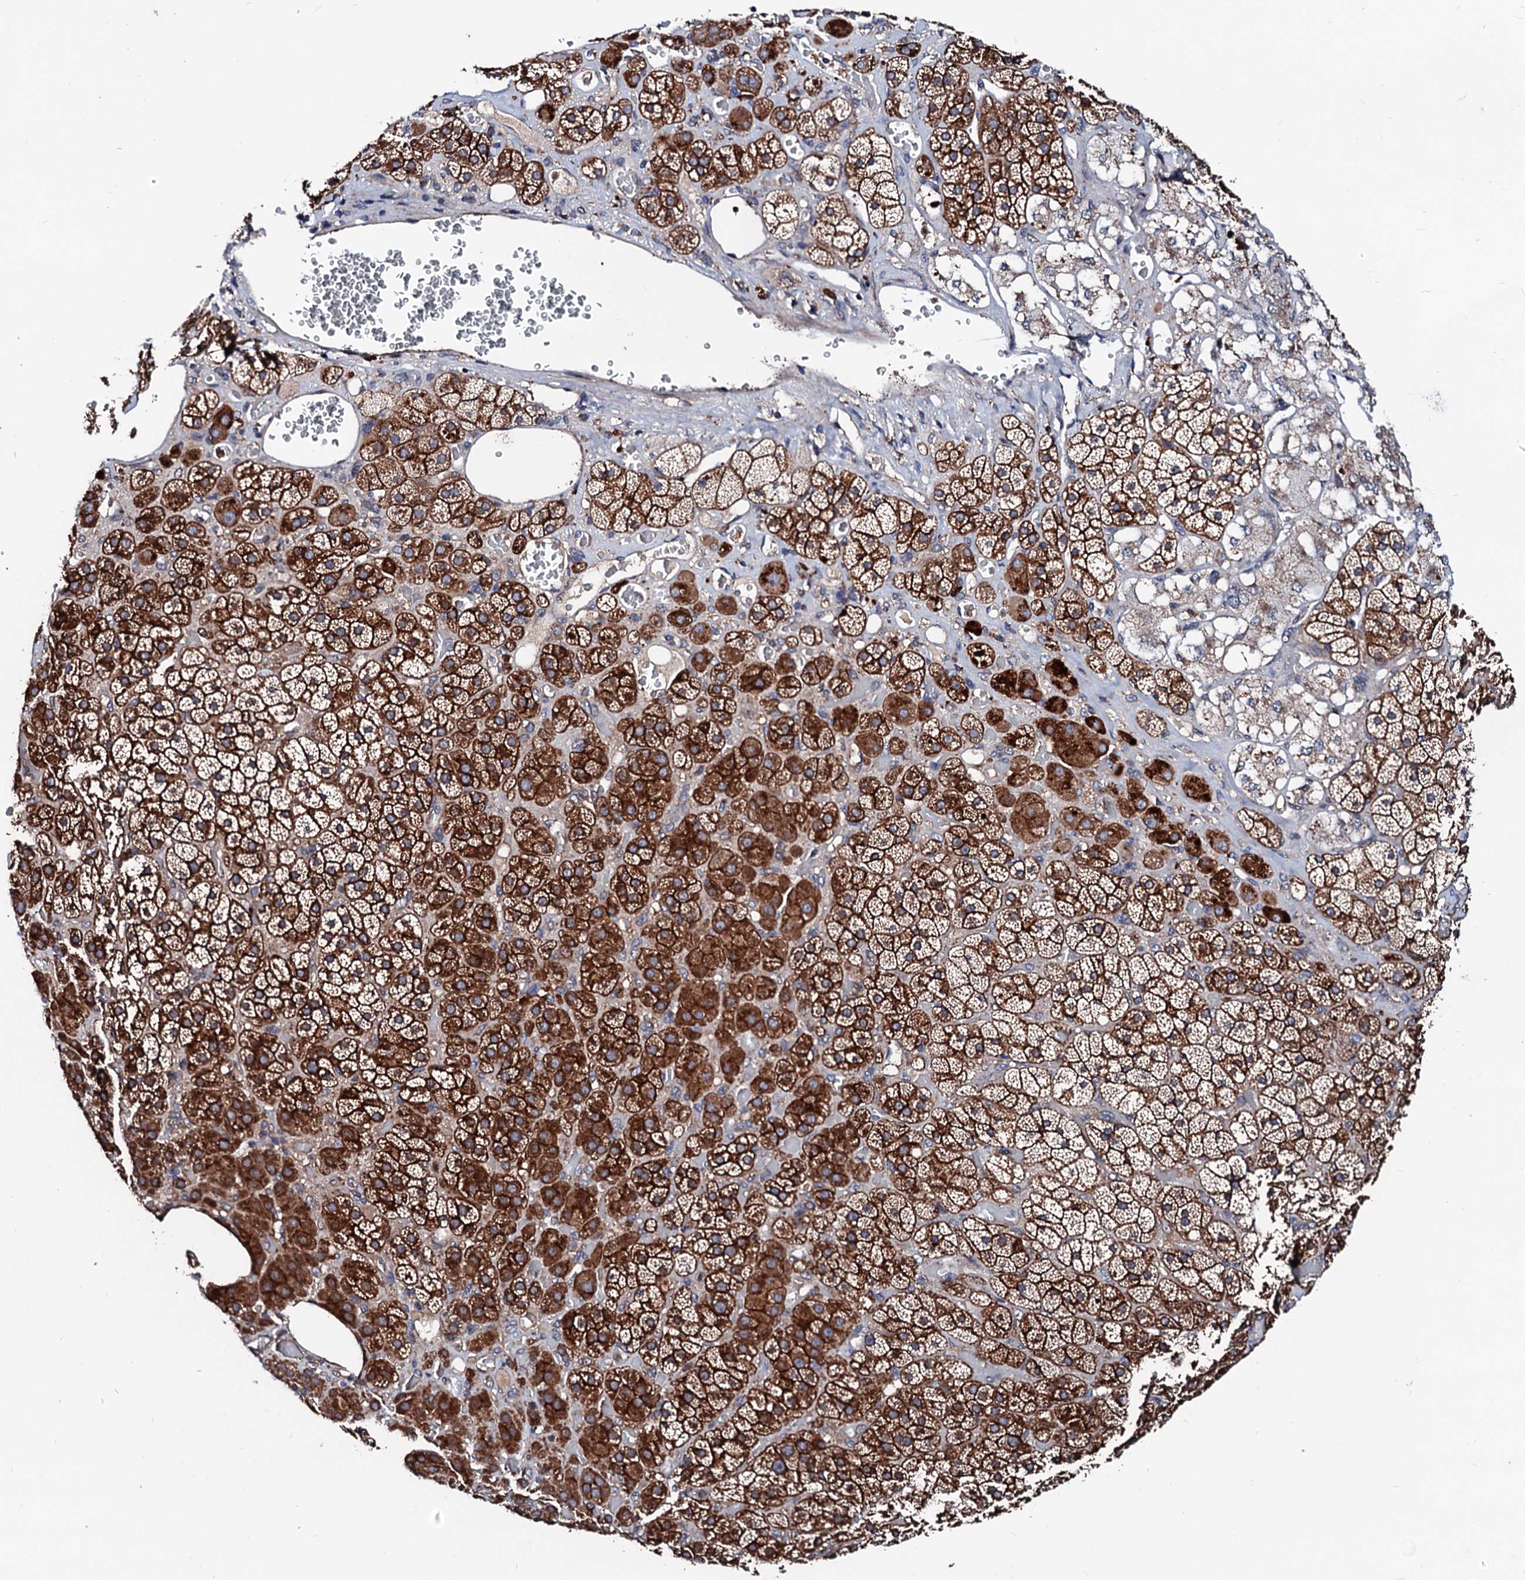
{"staining": {"intensity": "strong", "quantity": ">75%", "location": "cytoplasmic/membranous"}, "tissue": "adrenal gland", "cell_type": "Glandular cells", "image_type": "normal", "snomed": [{"axis": "morphology", "description": "Normal tissue, NOS"}, {"axis": "topography", "description": "Adrenal gland"}], "caption": "Strong cytoplasmic/membranous protein expression is identified in approximately >75% of glandular cells in adrenal gland. (DAB (3,3'-diaminobenzidine) = brown stain, brightfield microscopy at high magnification).", "gene": "TBCEL", "patient": {"sex": "male", "age": 57}}